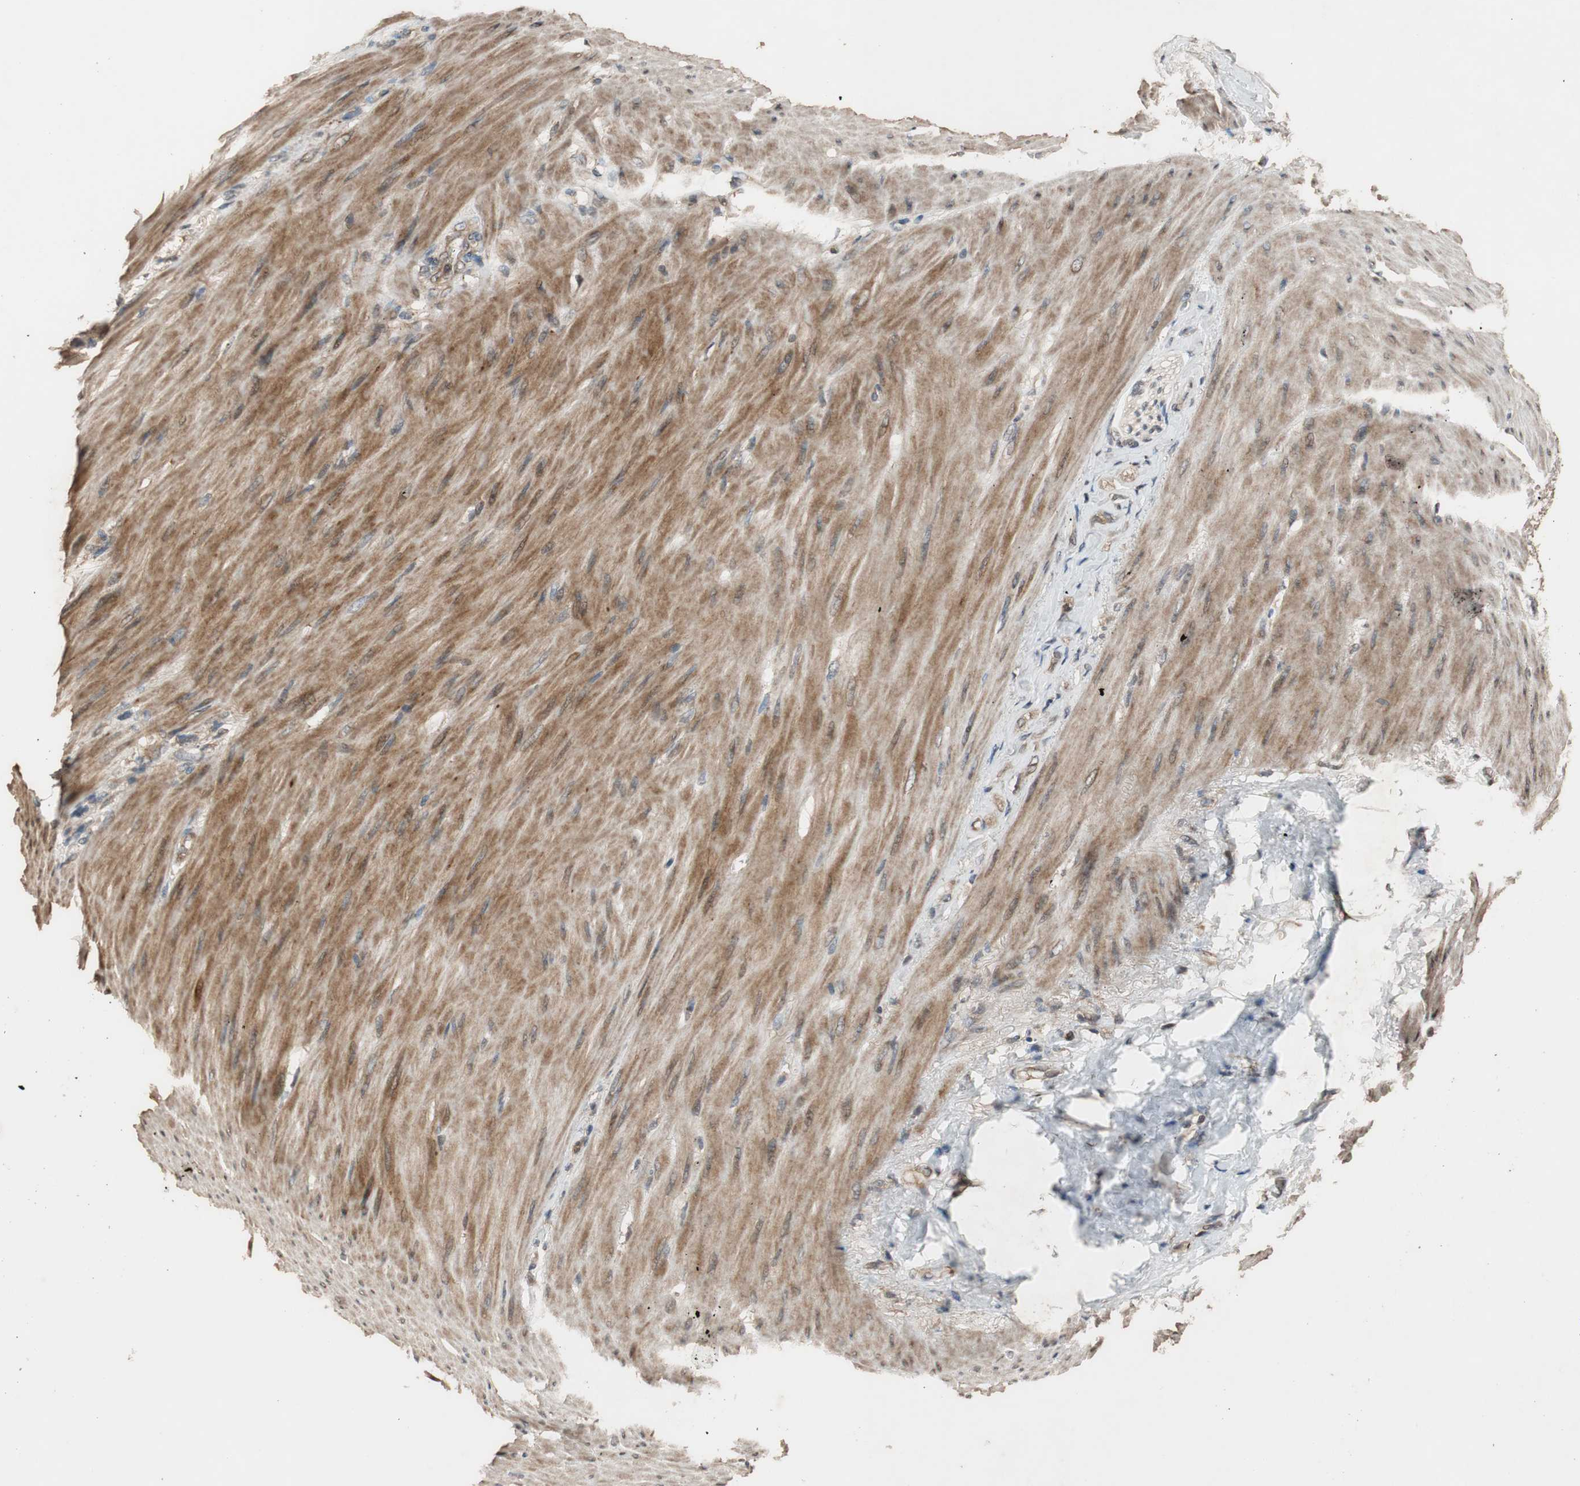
{"staining": {"intensity": "moderate", "quantity": ">75%", "location": "cytoplasmic/membranous"}, "tissue": "stomach cancer", "cell_type": "Tumor cells", "image_type": "cancer", "snomed": [{"axis": "morphology", "description": "Adenocarcinoma, NOS"}, {"axis": "topography", "description": "Stomach"}], "caption": "Immunohistochemistry histopathology image of human adenocarcinoma (stomach) stained for a protein (brown), which displays medium levels of moderate cytoplasmic/membranous staining in approximately >75% of tumor cells.", "gene": "TMEM230", "patient": {"sex": "male", "age": 82}}